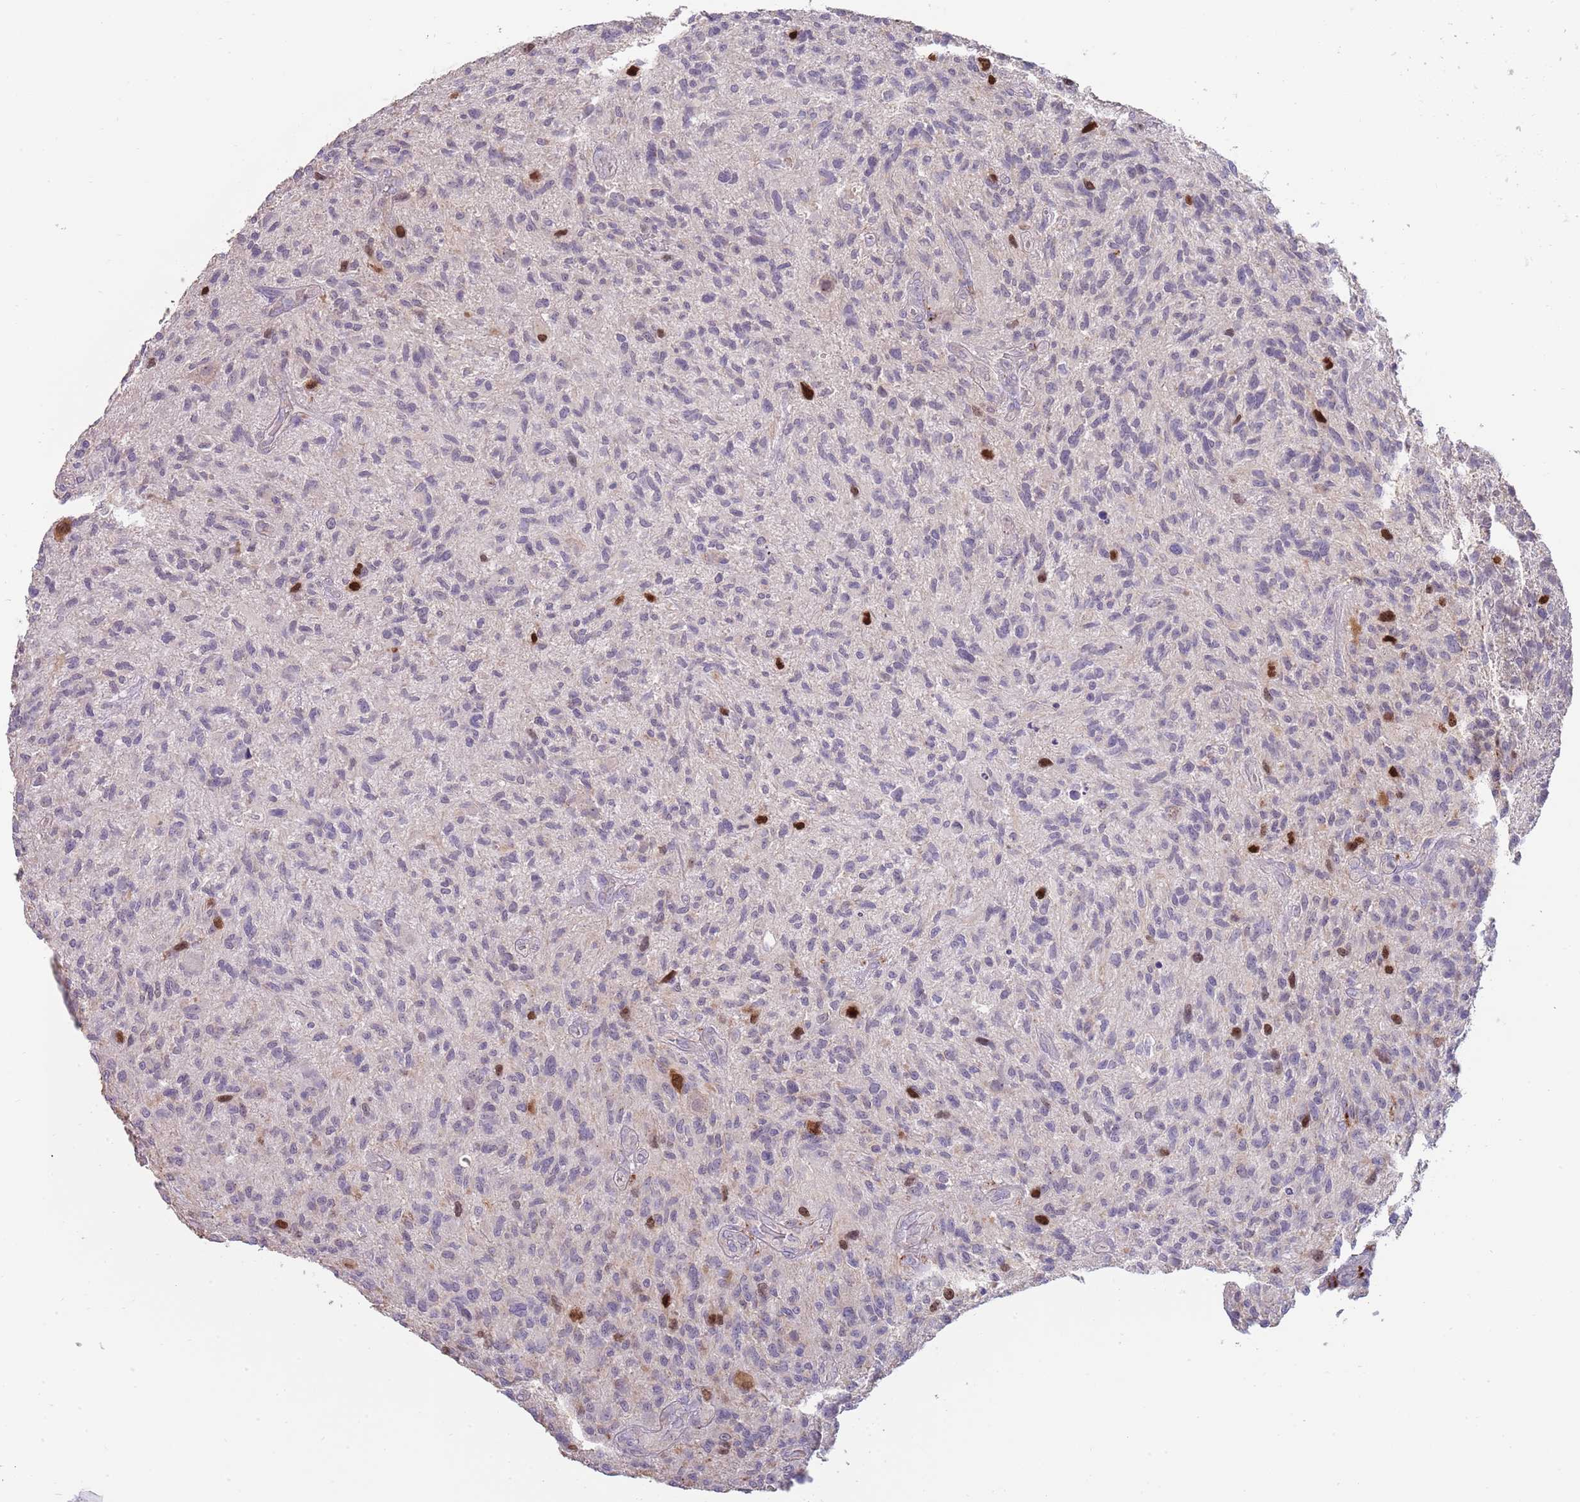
{"staining": {"intensity": "strong", "quantity": "<25%", "location": "nuclear"}, "tissue": "glioma", "cell_type": "Tumor cells", "image_type": "cancer", "snomed": [{"axis": "morphology", "description": "Glioma, malignant, High grade"}, {"axis": "topography", "description": "Brain"}], "caption": "Strong nuclear staining for a protein is seen in approximately <25% of tumor cells of malignant glioma (high-grade) using IHC.", "gene": "PIMREG", "patient": {"sex": "male", "age": 47}}